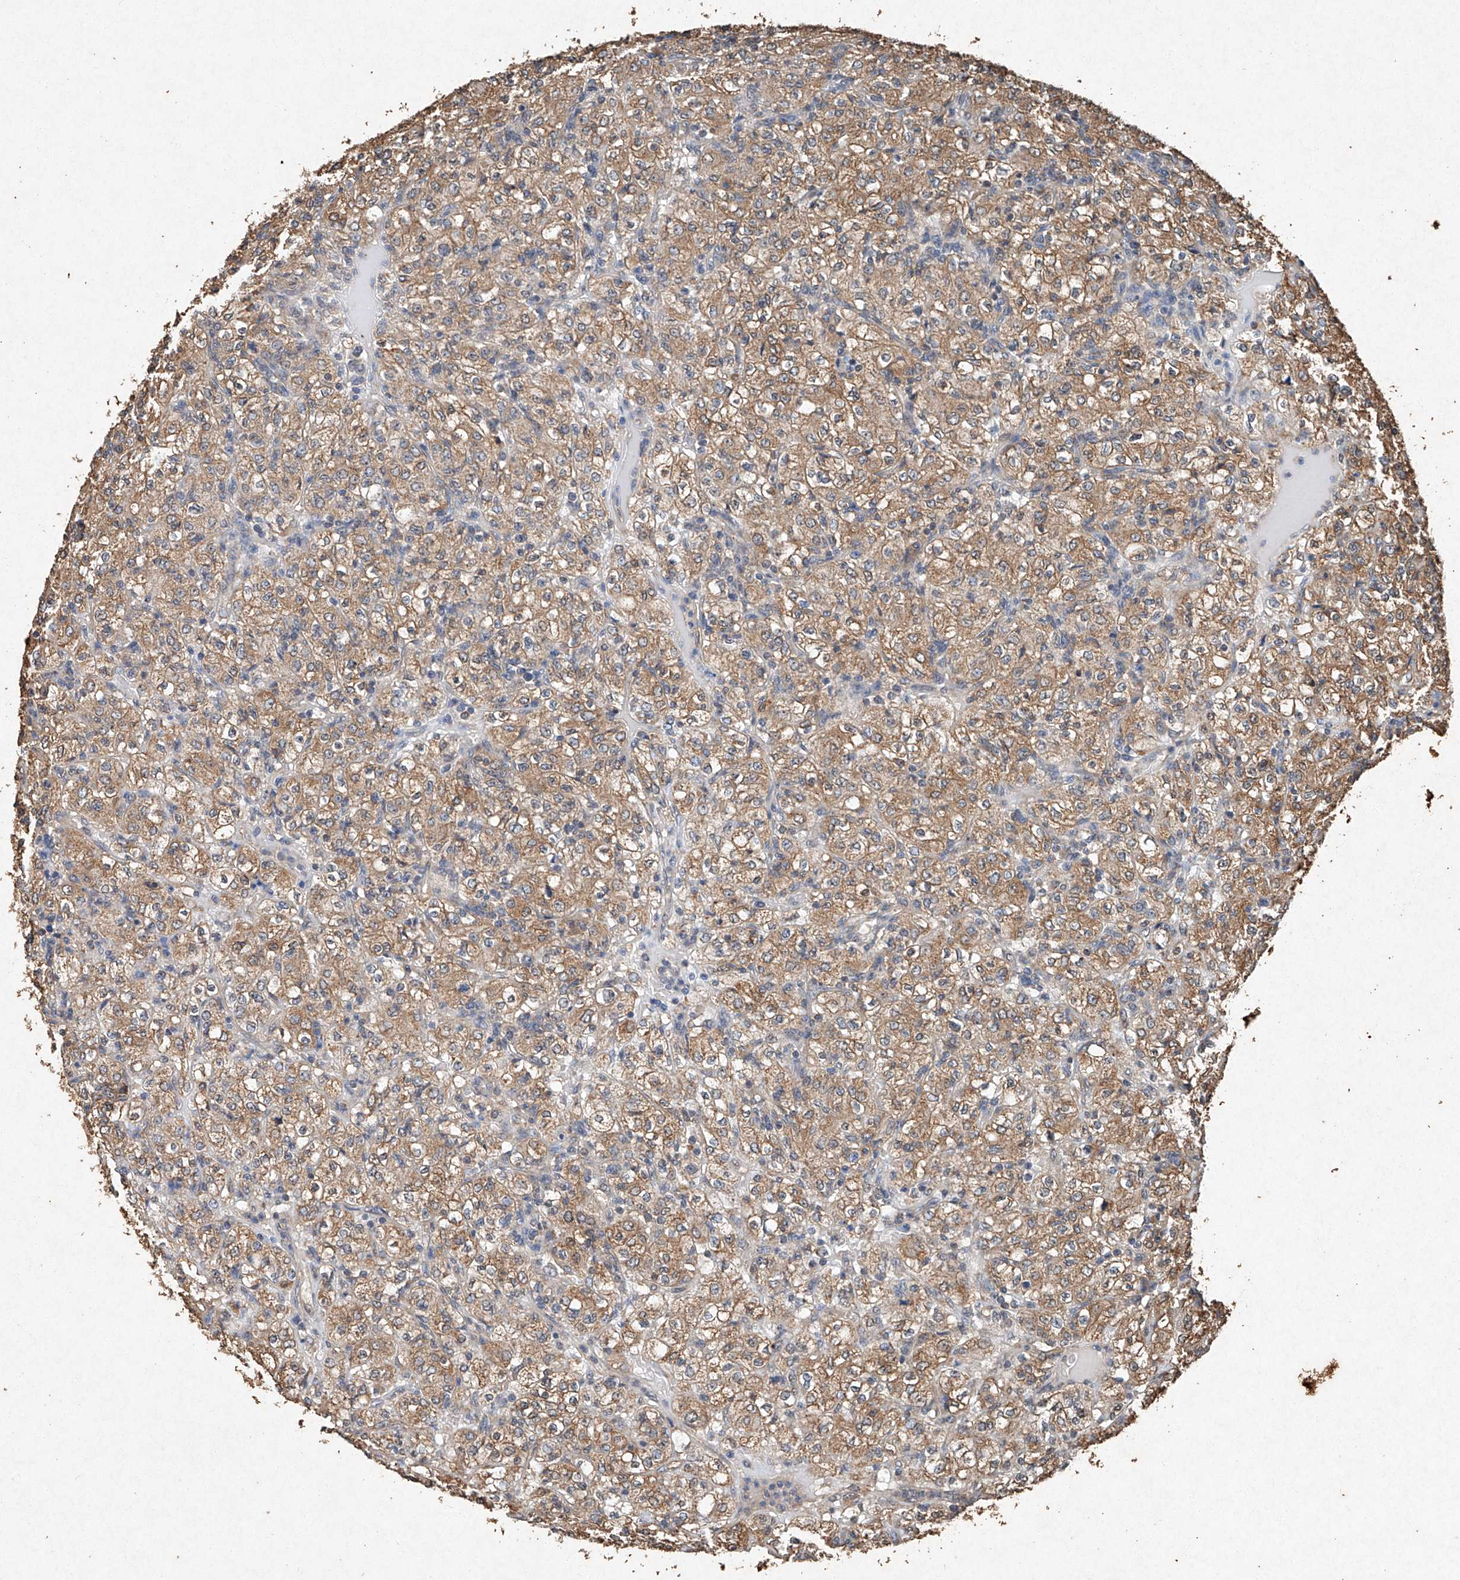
{"staining": {"intensity": "moderate", "quantity": ">75%", "location": "cytoplasmic/membranous"}, "tissue": "renal cancer", "cell_type": "Tumor cells", "image_type": "cancer", "snomed": [{"axis": "morphology", "description": "Normal tissue, NOS"}, {"axis": "morphology", "description": "Adenocarcinoma, NOS"}, {"axis": "topography", "description": "Kidney"}], "caption": "Protein expression analysis of human adenocarcinoma (renal) reveals moderate cytoplasmic/membranous positivity in approximately >75% of tumor cells.", "gene": "STK3", "patient": {"sex": "female", "age": 72}}